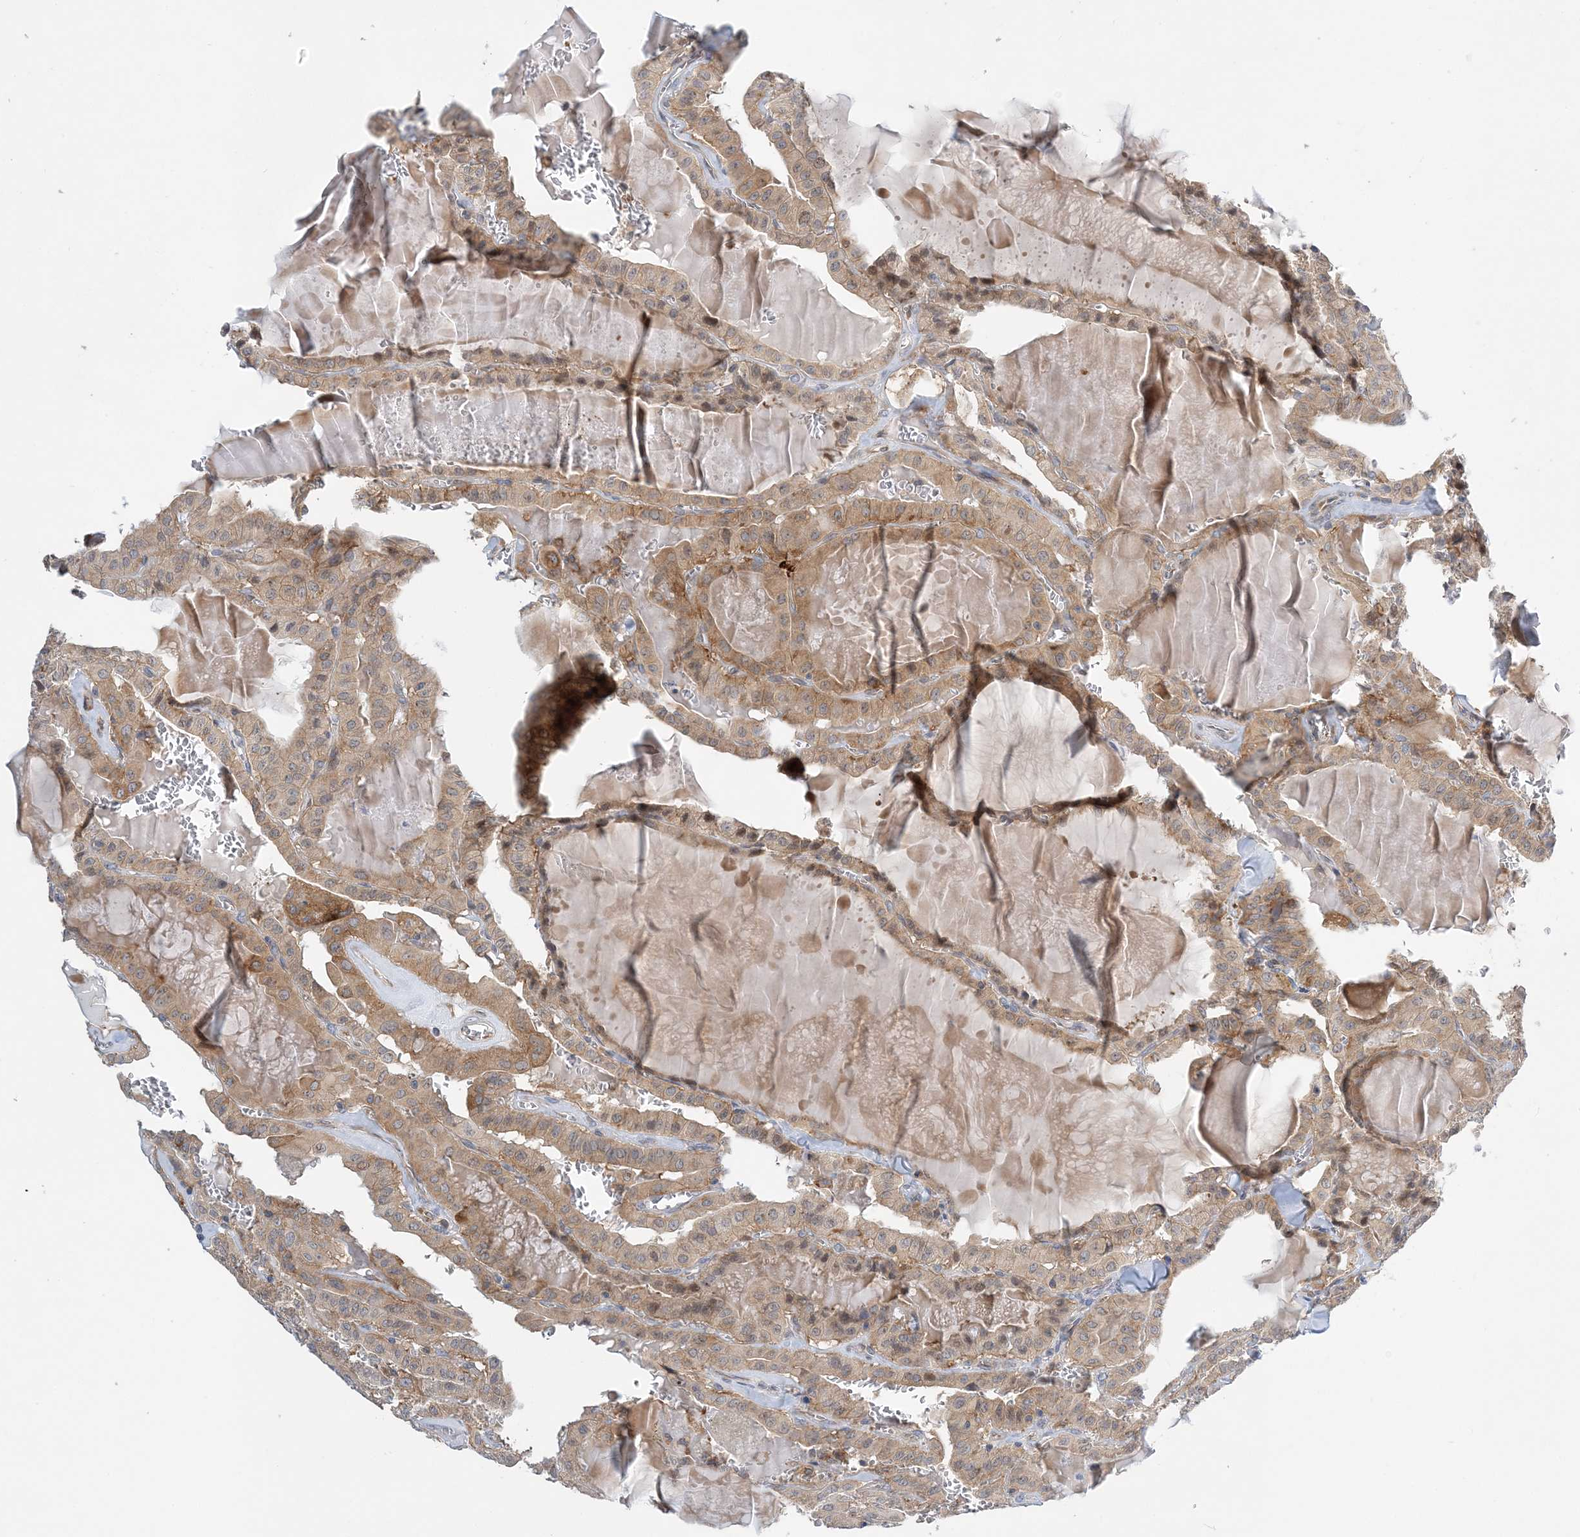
{"staining": {"intensity": "weak", "quantity": ">75%", "location": "cytoplasmic/membranous"}, "tissue": "thyroid cancer", "cell_type": "Tumor cells", "image_type": "cancer", "snomed": [{"axis": "morphology", "description": "Papillary adenocarcinoma, NOS"}, {"axis": "topography", "description": "Thyroid gland"}], "caption": "This image shows immunohistochemistry staining of human thyroid papillary adenocarcinoma, with low weak cytoplasmic/membranous expression in approximately >75% of tumor cells.", "gene": "LARP4B", "patient": {"sex": "male", "age": 52}}